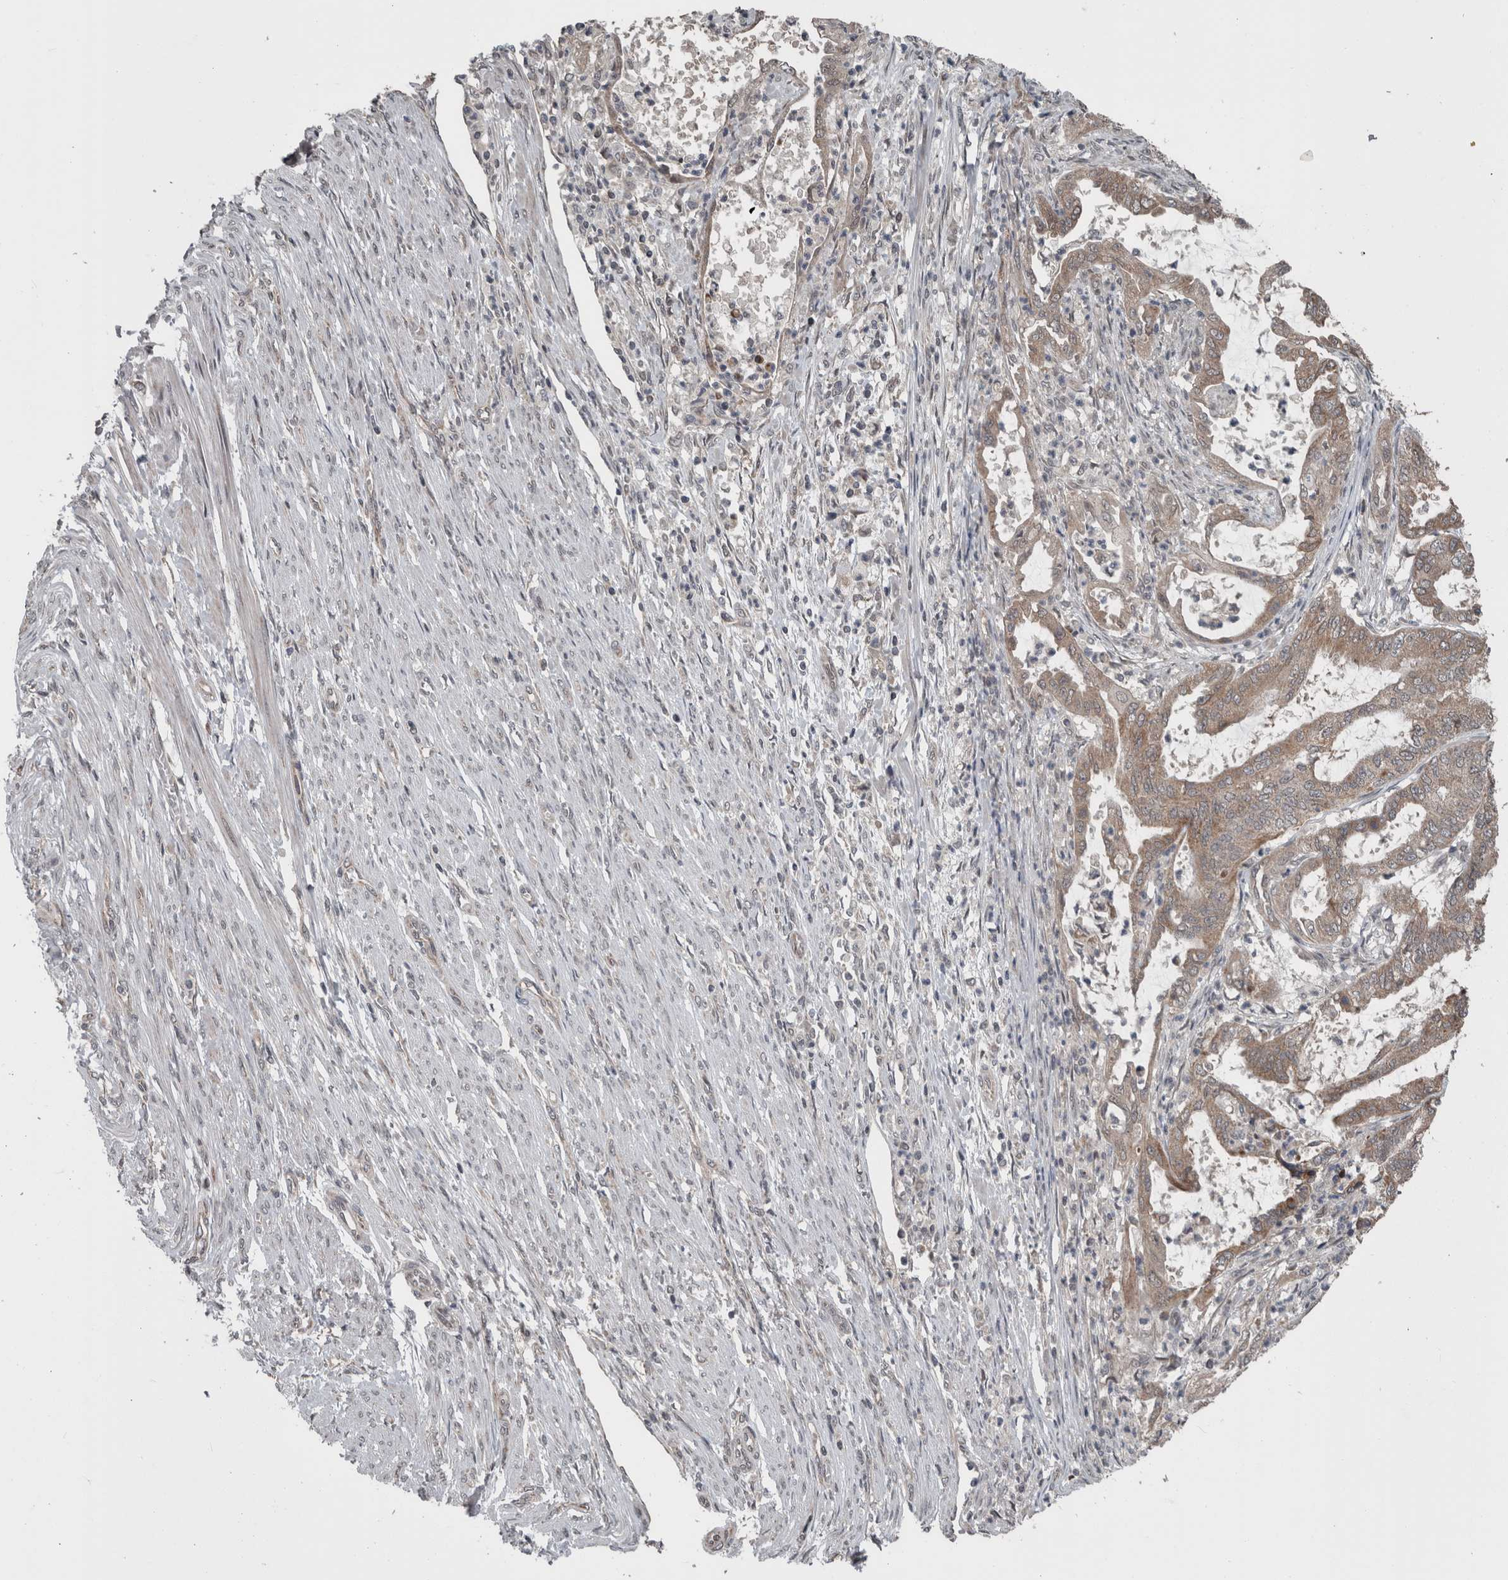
{"staining": {"intensity": "weak", "quantity": ">75%", "location": "cytoplasmic/membranous"}, "tissue": "endometrial cancer", "cell_type": "Tumor cells", "image_type": "cancer", "snomed": [{"axis": "morphology", "description": "Adenocarcinoma, NOS"}, {"axis": "topography", "description": "Endometrium"}], "caption": "Immunohistochemistry photomicrograph of endometrial cancer (adenocarcinoma) stained for a protein (brown), which exhibits low levels of weak cytoplasmic/membranous staining in approximately >75% of tumor cells.", "gene": "ENY2", "patient": {"sex": "female", "age": 51}}